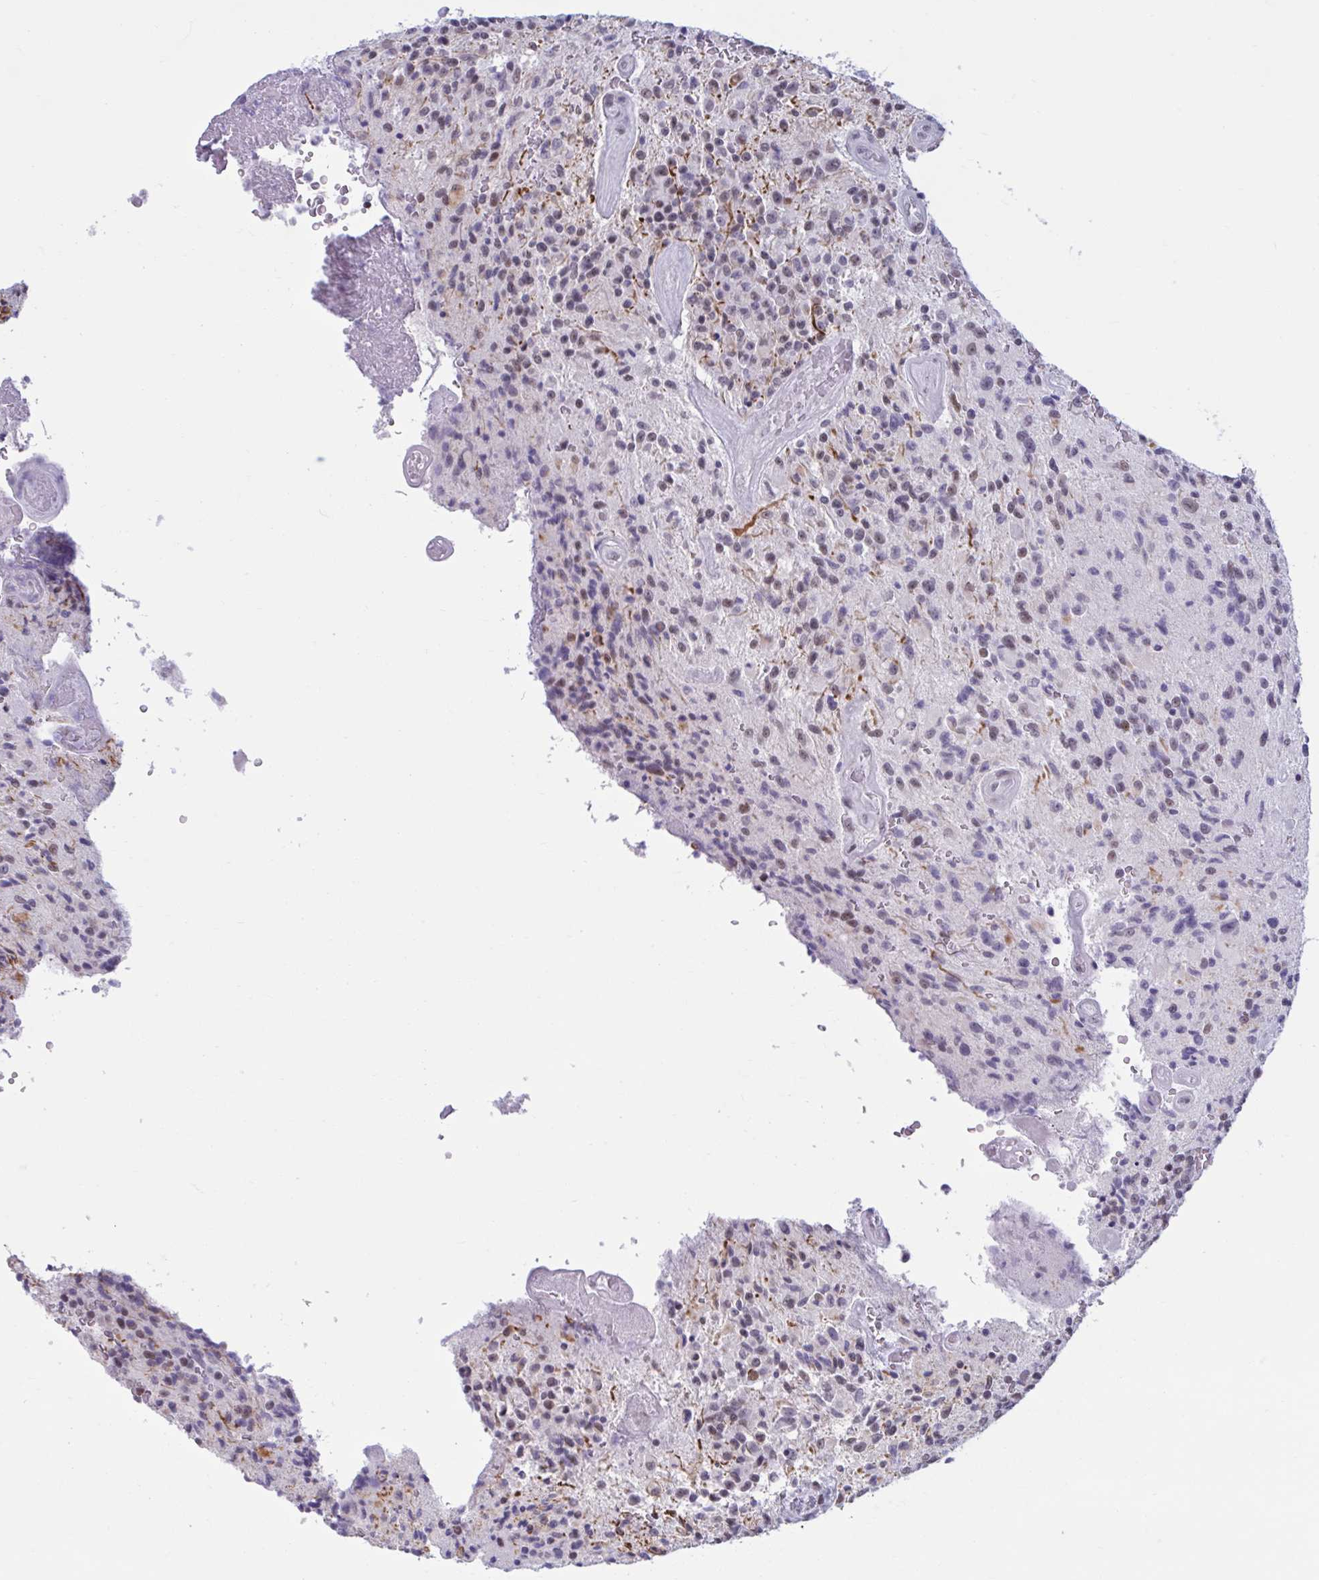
{"staining": {"intensity": "negative", "quantity": "none", "location": "none"}, "tissue": "glioma", "cell_type": "Tumor cells", "image_type": "cancer", "snomed": [{"axis": "morphology", "description": "Normal tissue, NOS"}, {"axis": "morphology", "description": "Glioma, malignant, High grade"}, {"axis": "topography", "description": "Cerebral cortex"}], "caption": "Tumor cells are negative for protein expression in human glioma.", "gene": "MSMB", "patient": {"sex": "male", "age": 56}}